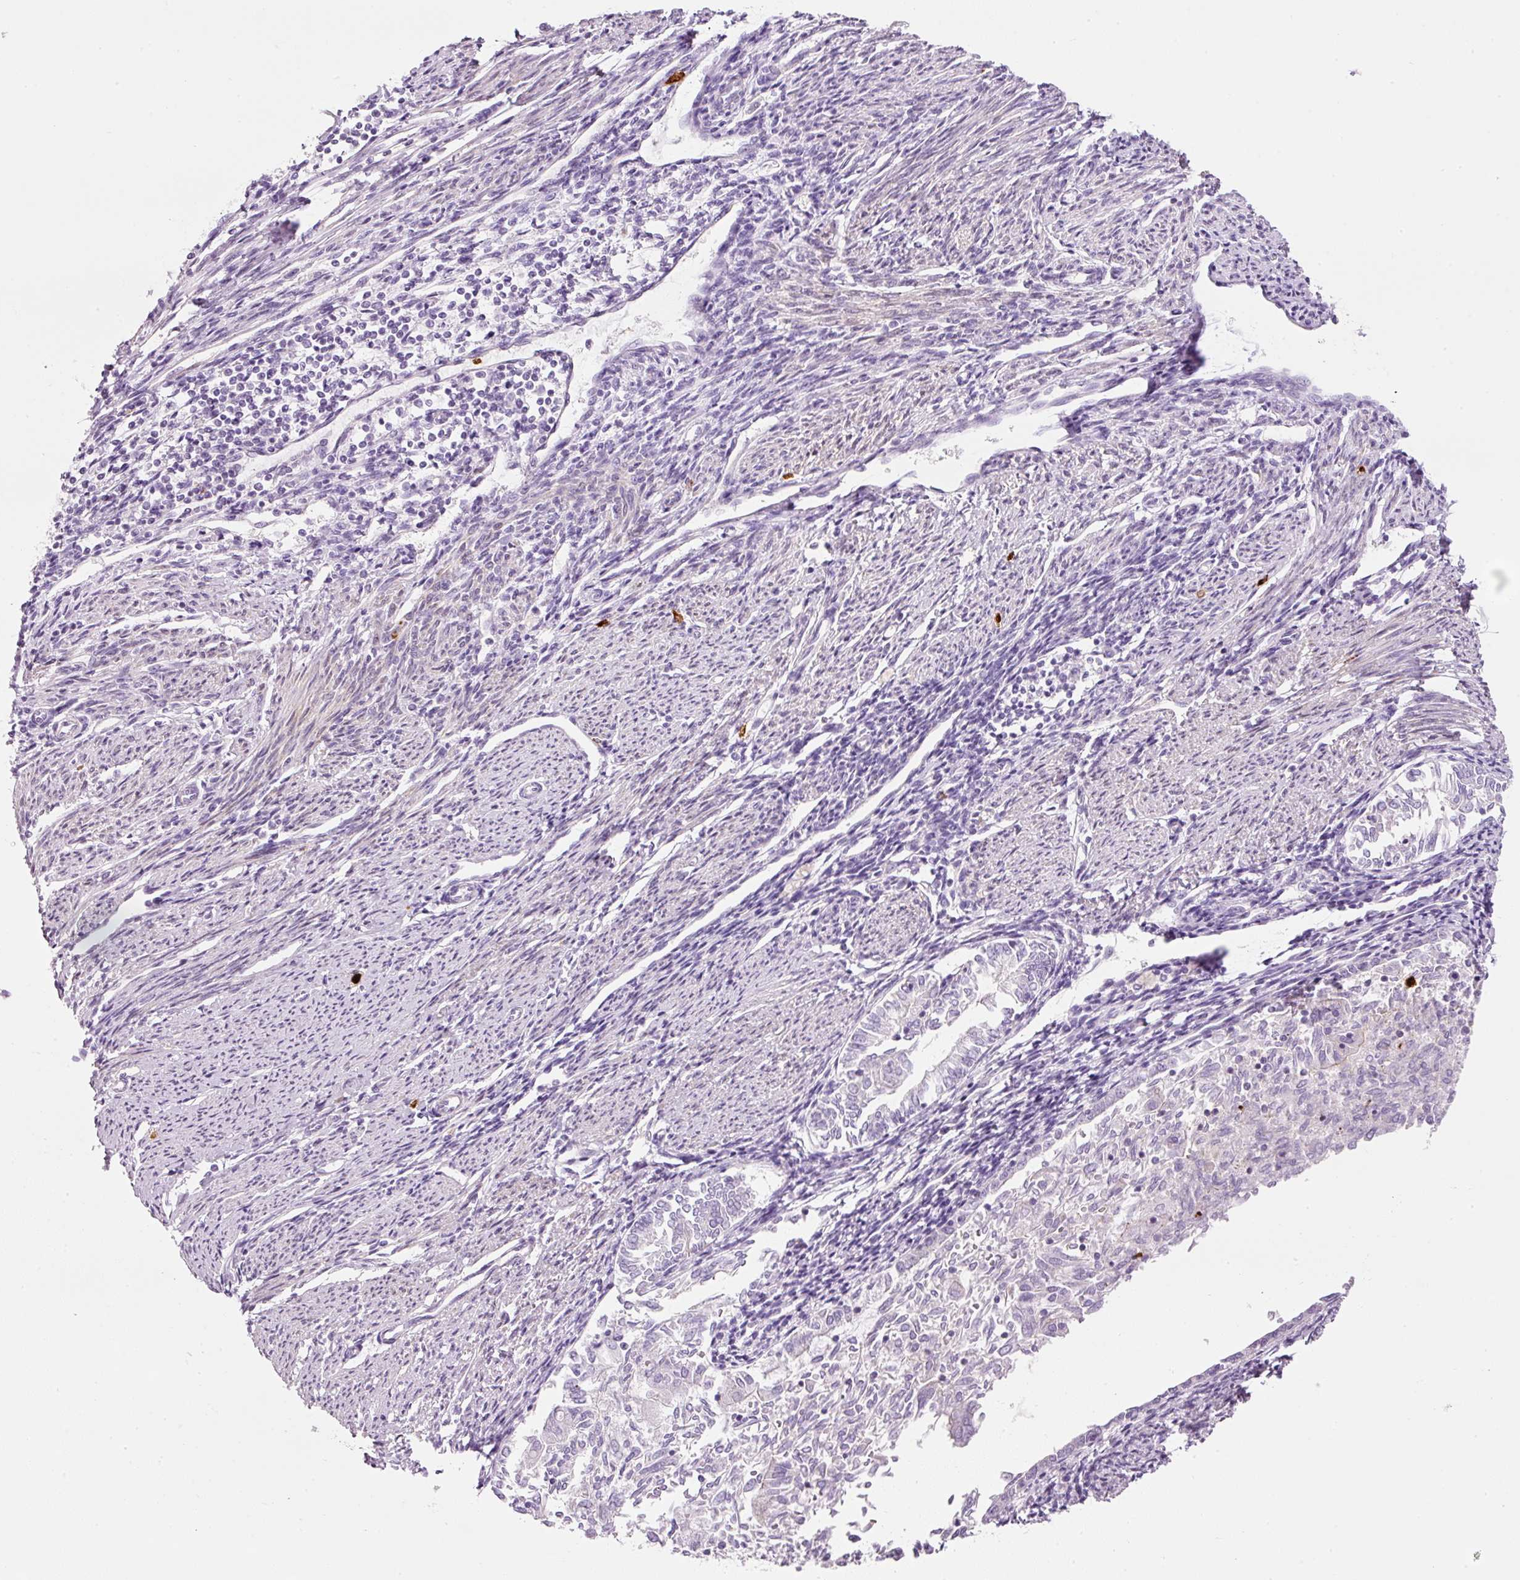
{"staining": {"intensity": "negative", "quantity": "none", "location": "none"}, "tissue": "endometrial cancer", "cell_type": "Tumor cells", "image_type": "cancer", "snomed": [{"axis": "morphology", "description": "Adenocarcinoma, NOS"}, {"axis": "topography", "description": "Endometrium"}], "caption": "Immunohistochemistry histopathology image of endometrial cancer stained for a protein (brown), which demonstrates no staining in tumor cells. (Stains: DAB immunohistochemistry with hematoxylin counter stain, Microscopy: brightfield microscopy at high magnification).", "gene": "MAP3K3", "patient": {"sex": "female", "age": 79}}